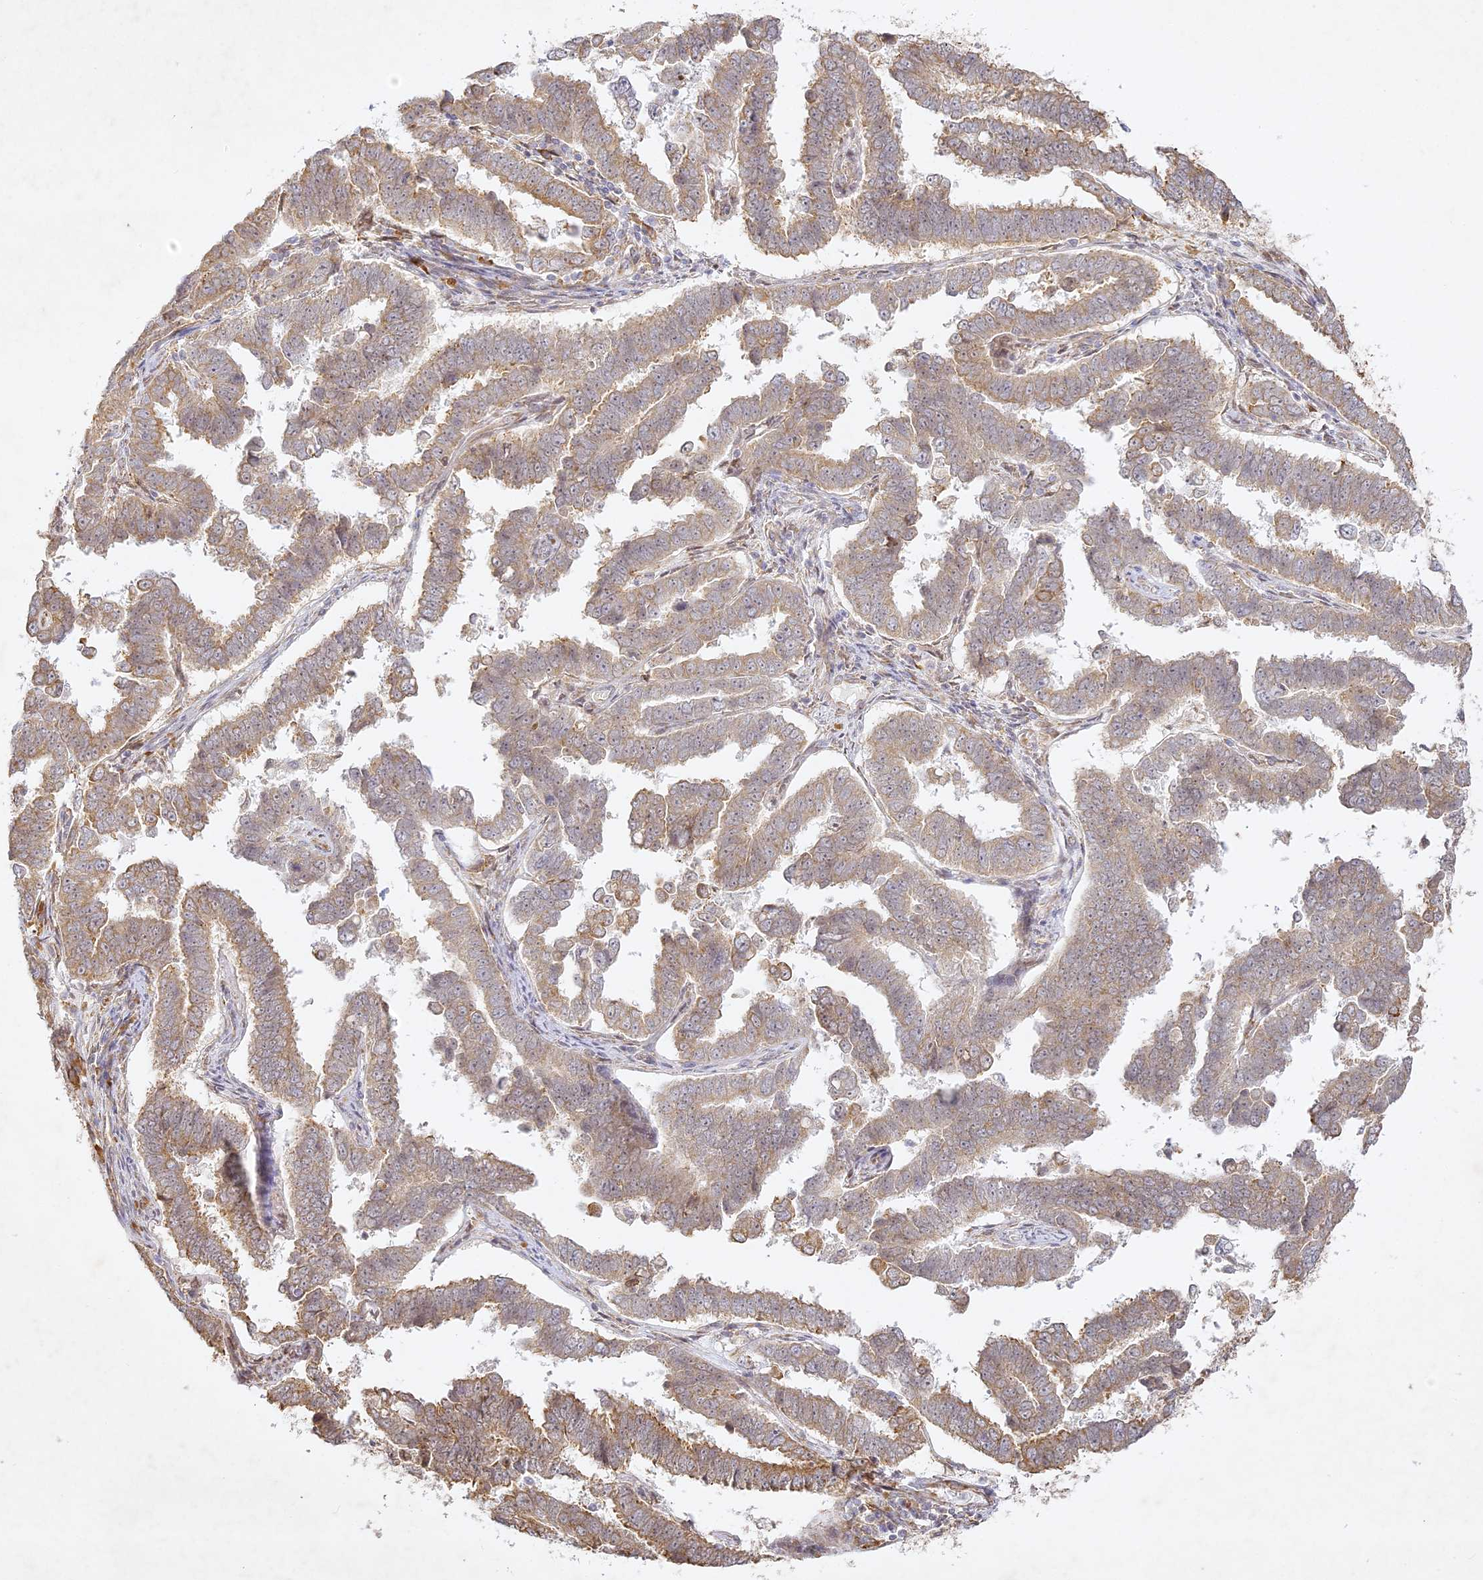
{"staining": {"intensity": "weak", "quantity": ">75%", "location": "cytoplasmic/membranous"}, "tissue": "endometrial cancer", "cell_type": "Tumor cells", "image_type": "cancer", "snomed": [{"axis": "morphology", "description": "Adenocarcinoma, NOS"}, {"axis": "topography", "description": "Endometrium"}], "caption": "Approximately >75% of tumor cells in endometrial cancer (adenocarcinoma) reveal weak cytoplasmic/membranous protein positivity as visualized by brown immunohistochemical staining.", "gene": "SLC30A5", "patient": {"sex": "female", "age": 75}}